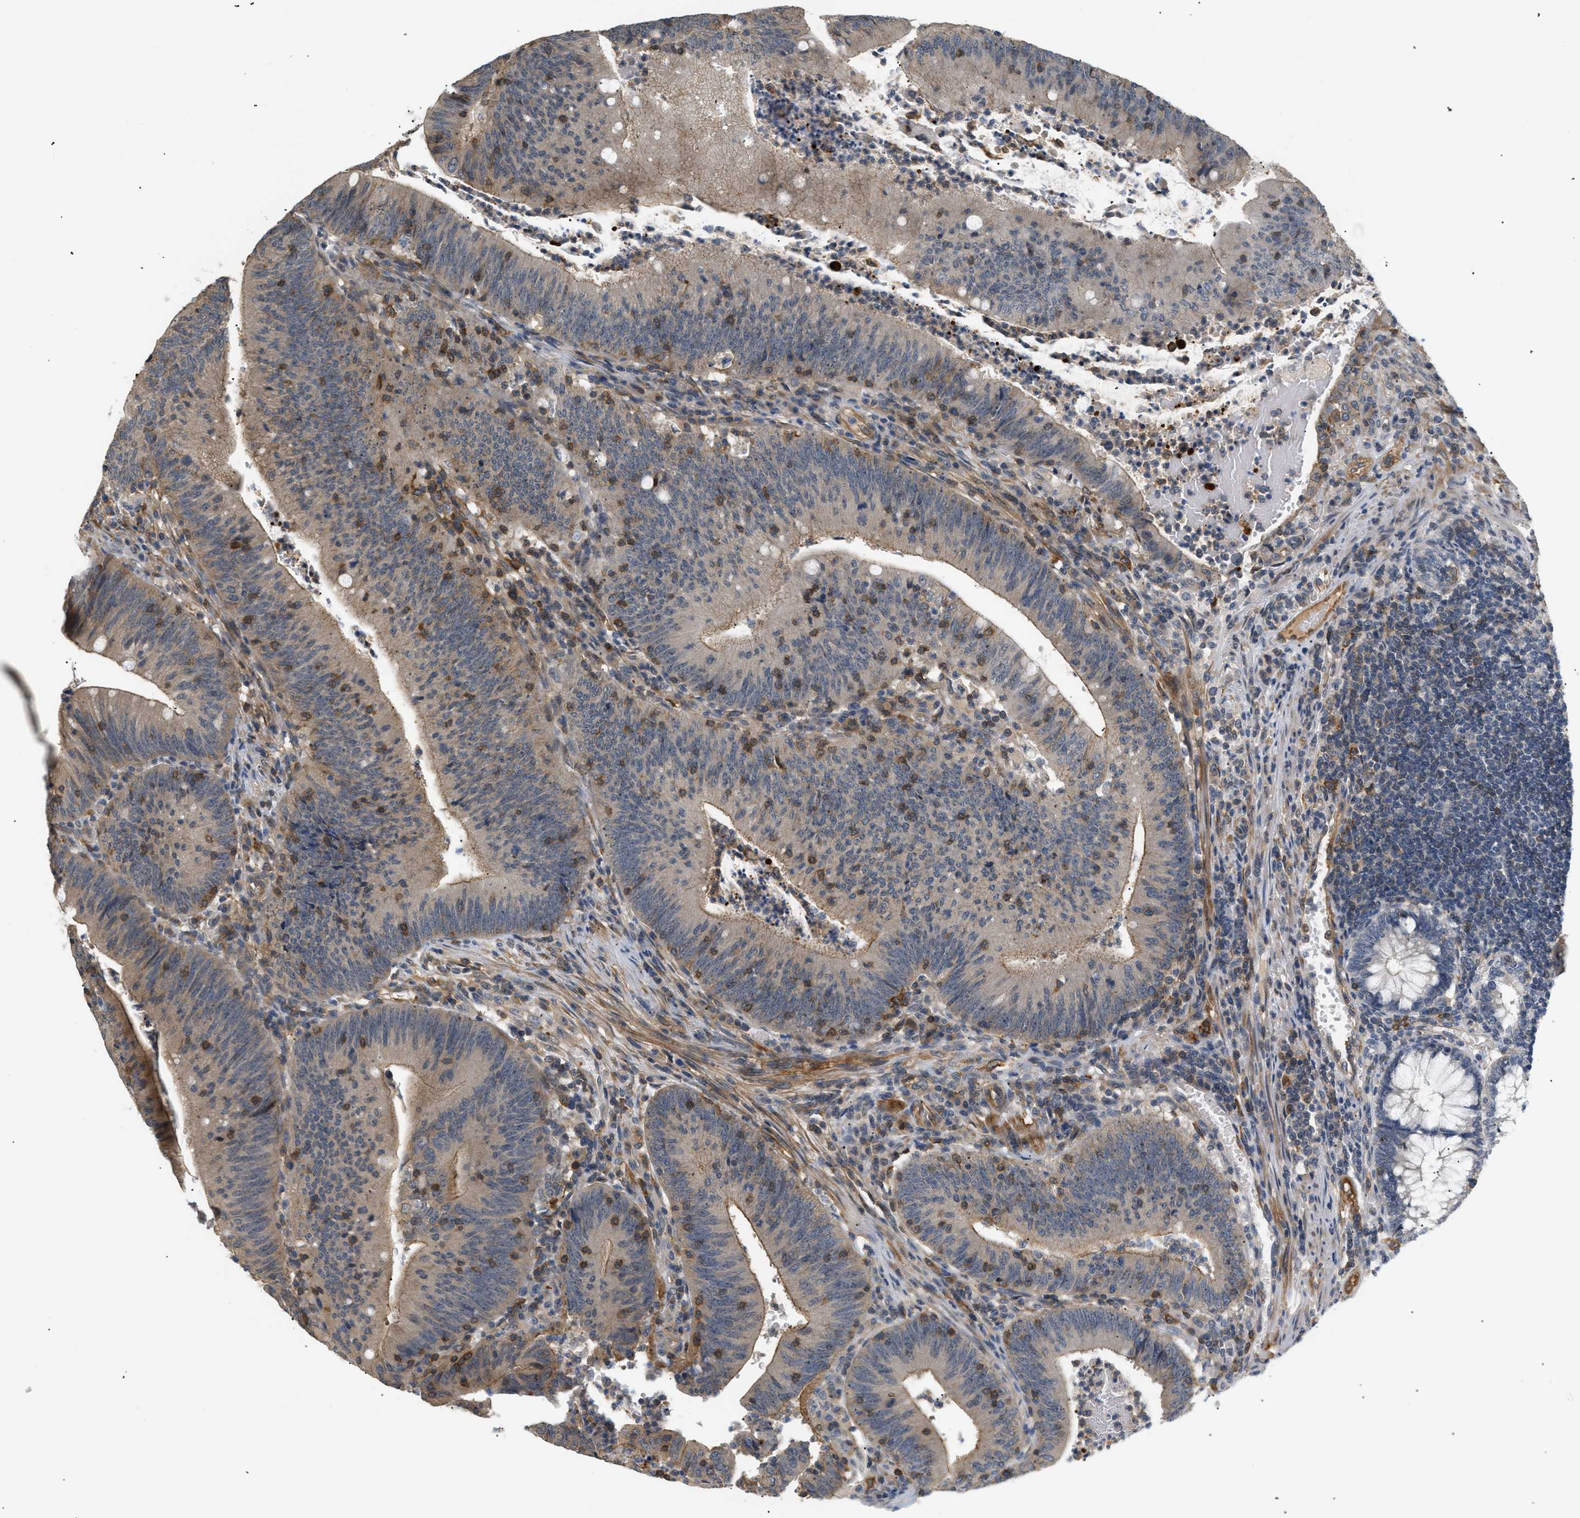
{"staining": {"intensity": "weak", "quantity": ">75%", "location": "cytoplasmic/membranous"}, "tissue": "colorectal cancer", "cell_type": "Tumor cells", "image_type": "cancer", "snomed": [{"axis": "morphology", "description": "Normal tissue, NOS"}, {"axis": "morphology", "description": "Adenocarcinoma, NOS"}, {"axis": "topography", "description": "Rectum"}], "caption": "A brown stain highlights weak cytoplasmic/membranous staining of a protein in human colorectal cancer (adenocarcinoma) tumor cells.", "gene": "CORO2B", "patient": {"sex": "female", "age": 66}}